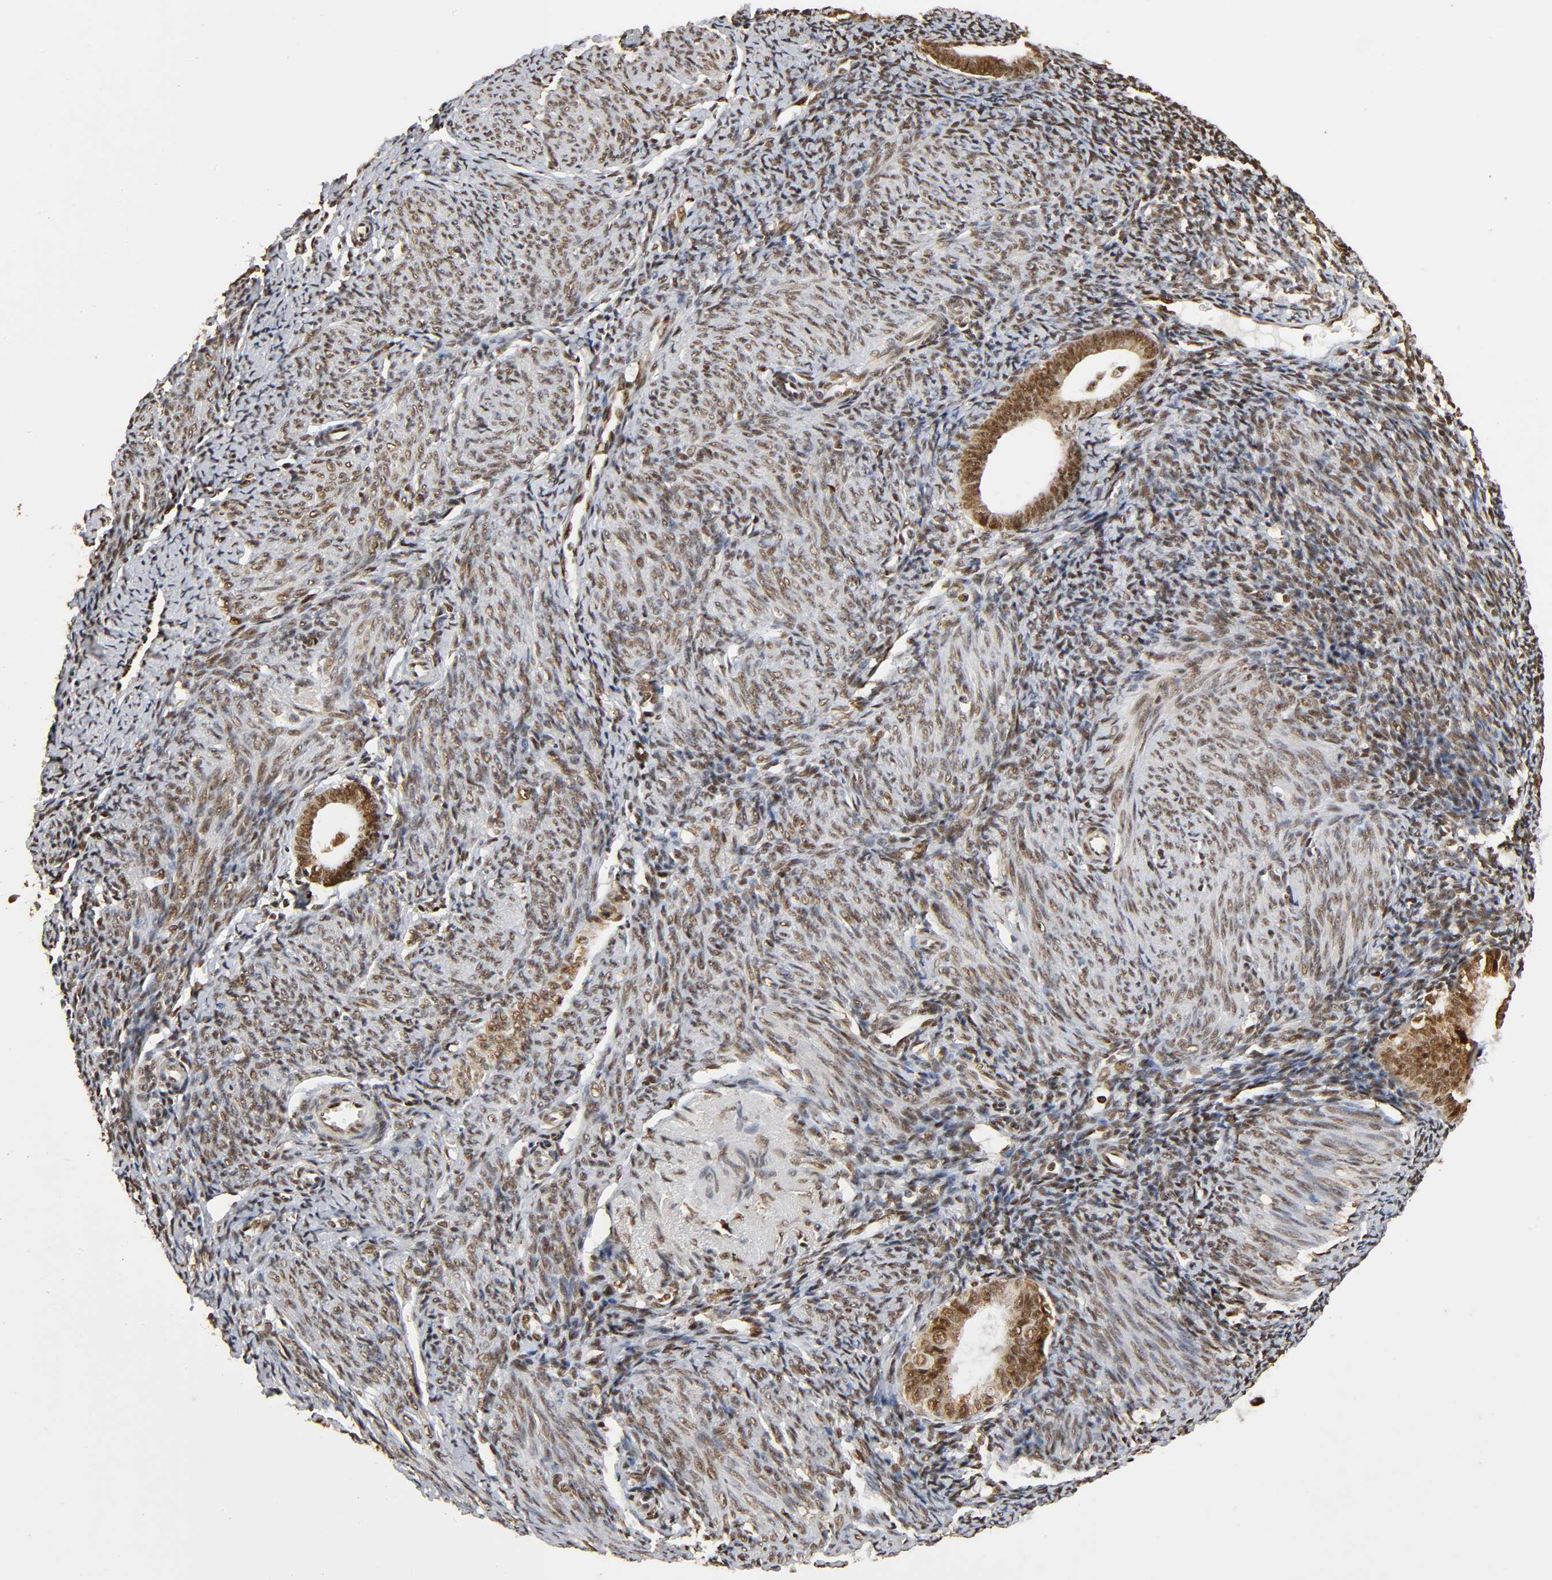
{"staining": {"intensity": "moderate", "quantity": ">75%", "location": "cytoplasmic/membranous,nuclear"}, "tissue": "endometrium", "cell_type": "Cells in endometrial stroma", "image_type": "normal", "snomed": [{"axis": "morphology", "description": "Normal tissue, NOS"}, {"axis": "topography", "description": "Endometrium"}], "caption": "Cells in endometrial stroma show medium levels of moderate cytoplasmic/membranous,nuclear expression in about >75% of cells in unremarkable human endometrium.", "gene": "RNF122", "patient": {"sex": "female", "age": 57}}